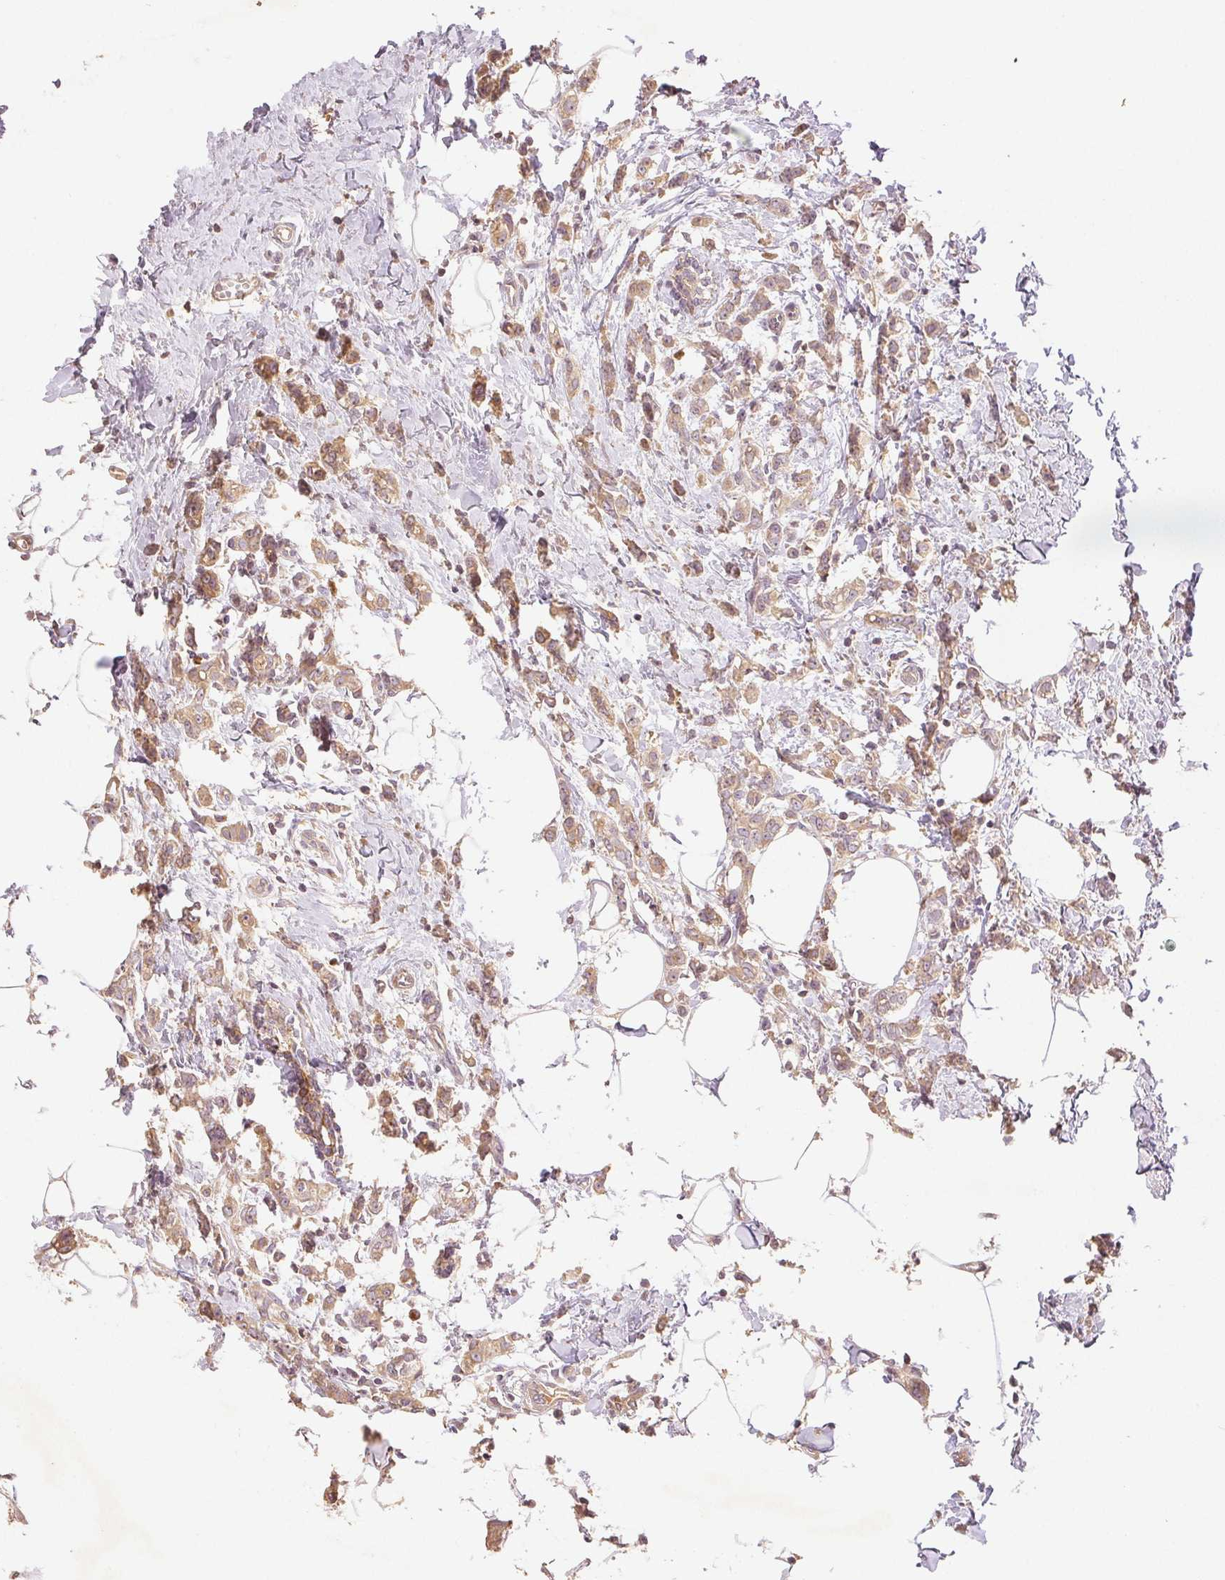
{"staining": {"intensity": "weak", "quantity": ">75%", "location": "cytoplasmic/membranous"}, "tissue": "breast cancer", "cell_type": "Tumor cells", "image_type": "cancer", "snomed": [{"axis": "morphology", "description": "Duct carcinoma"}, {"axis": "topography", "description": "Breast"}], "caption": "Tumor cells reveal low levels of weak cytoplasmic/membranous positivity in approximately >75% of cells in human breast invasive ductal carcinoma.", "gene": "YIF1B", "patient": {"sex": "female", "age": 40}}